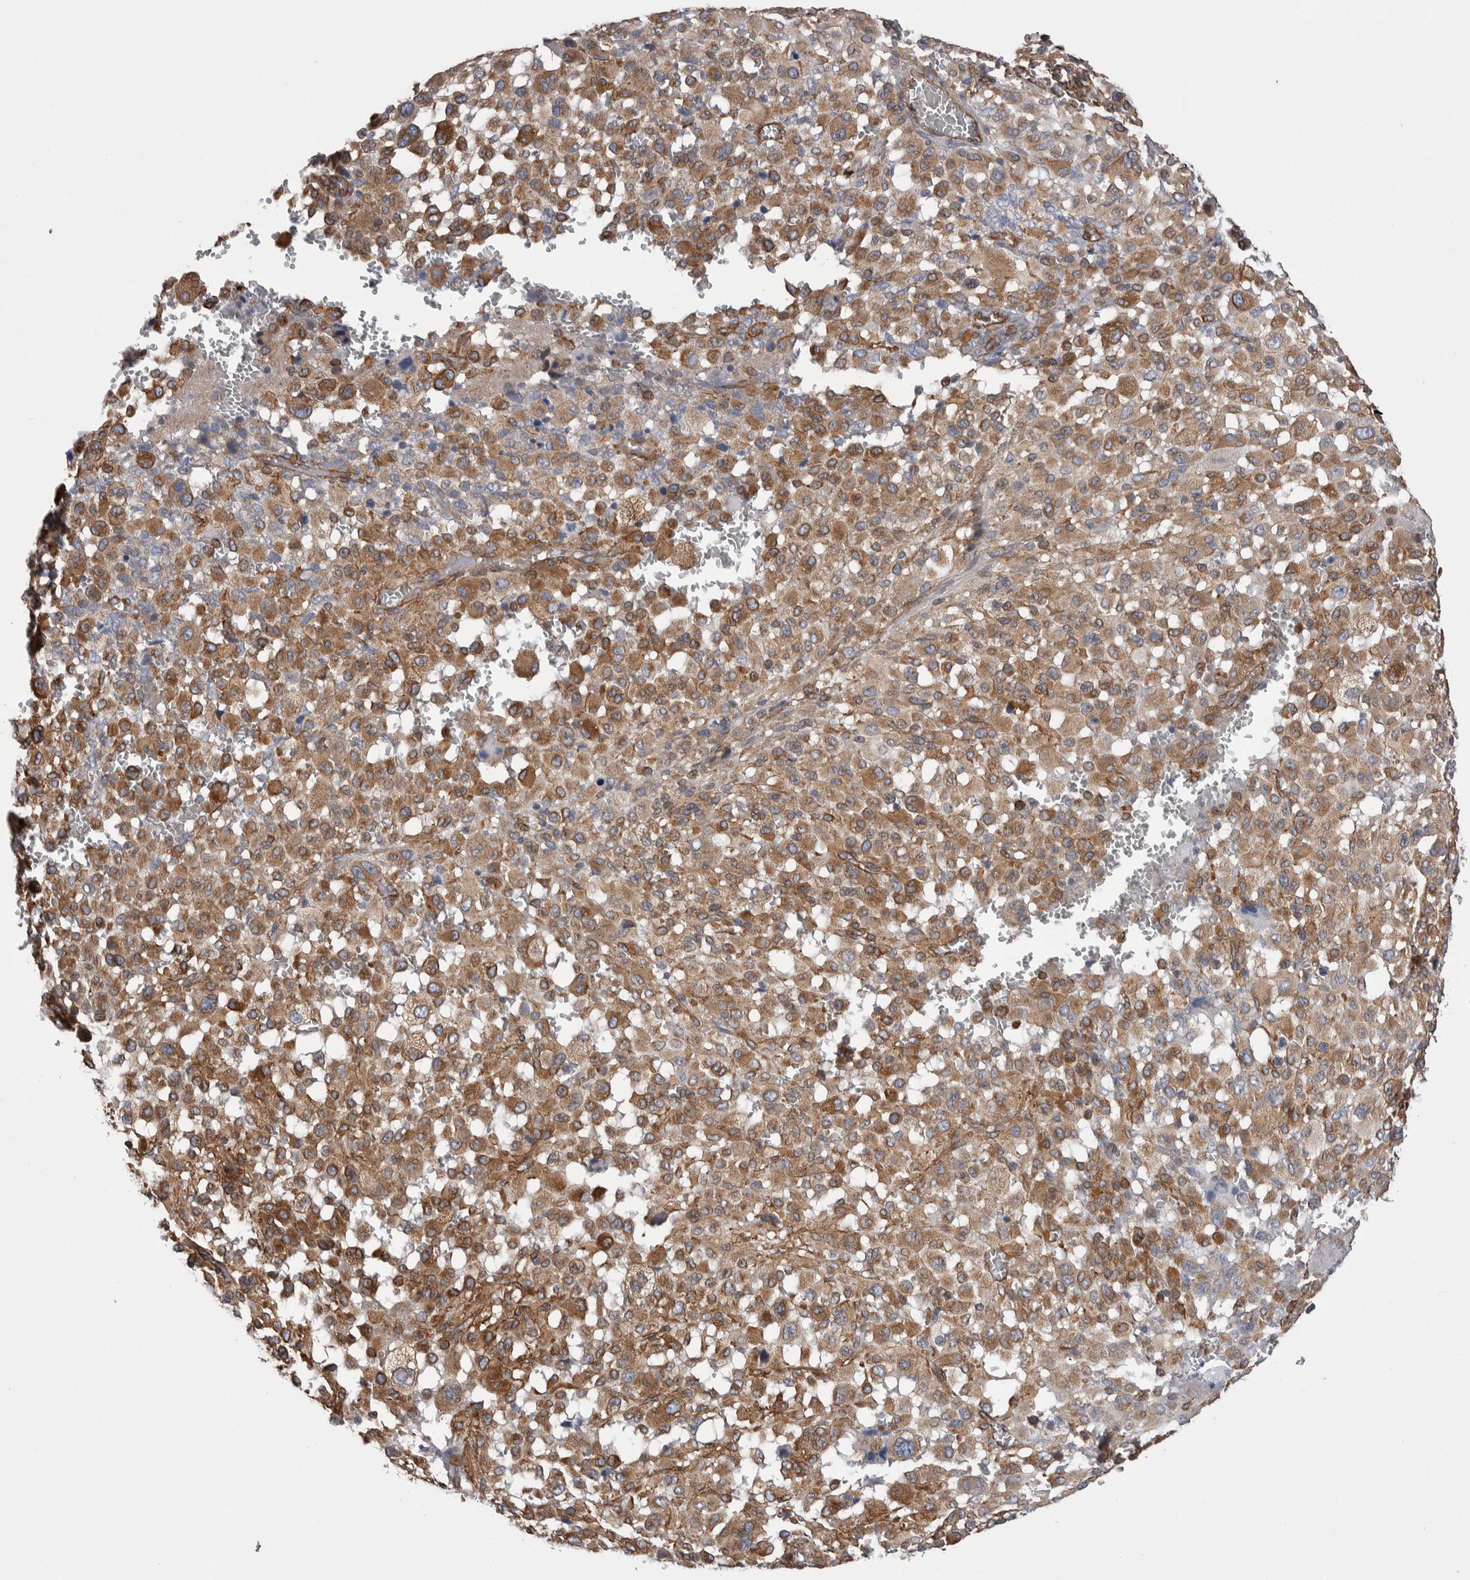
{"staining": {"intensity": "moderate", "quantity": ">75%", "location": "cytoplasmic/membranous"}, "tissue": "melanoma", "cell_type": "Tumor cells", "image_type": "cancer", "snomed": [{"axis": "morphology", "description": "Malignant melanoma, Metastatic site"}, {"axis": "topography", "description": "Skin"}], "caption": "The immunohistochemical stain shows moderate cytoplasmic/membranous expression in tumor cells of melanoma tissue.", "gene": "KIF12", "patient": {"sex": "female", "age": 74}}